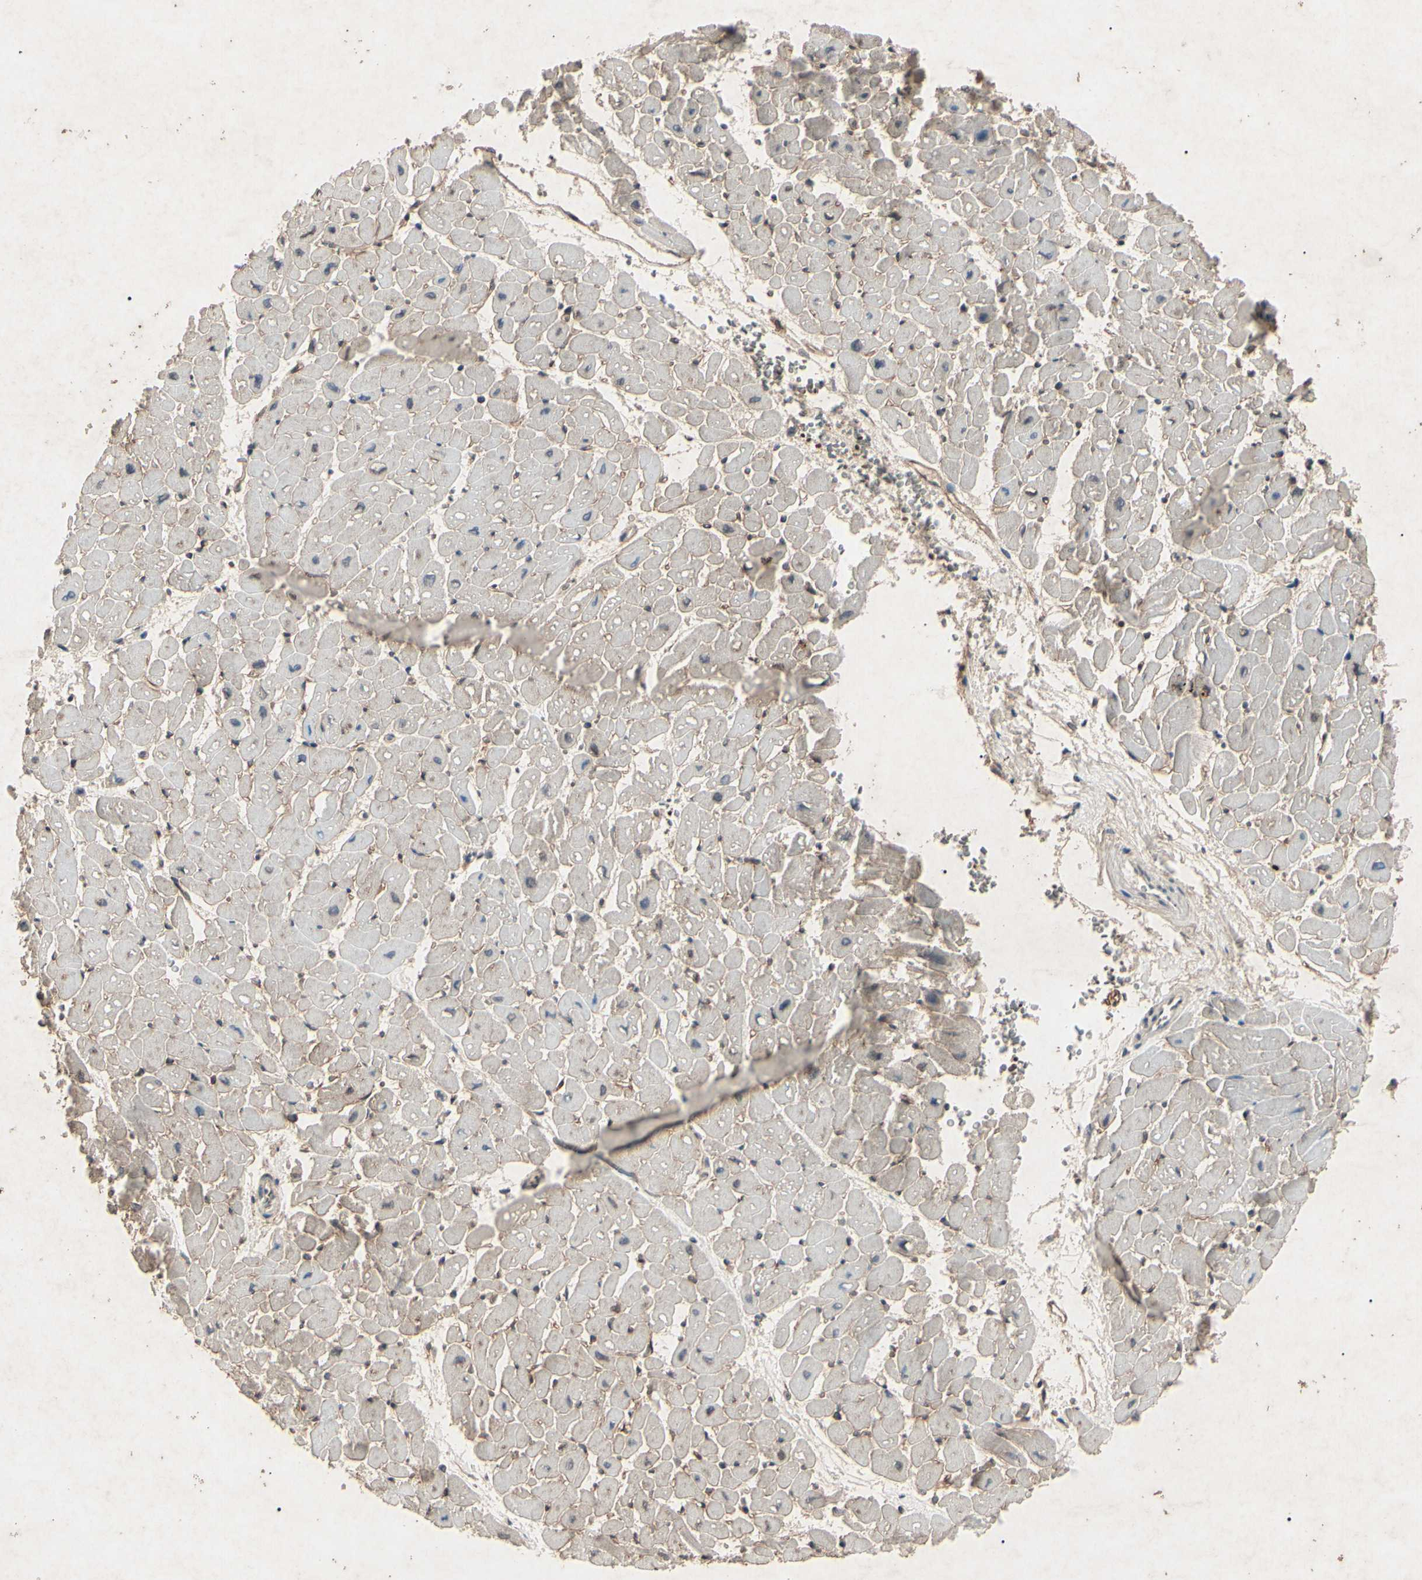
{"staining": {"intensity": "weak", "quantity": "25%-75%", "location": "cytoplasmic/membranous"}, "tissue": "heart muscle", "cell_type": "Cardiomyocytes", "image_type": "normal", "snomed": [{"axis": "morphology", "description": "Normal tissue, NOS"}, {"axis": "topography", "description": "Heart"}], "caption": "IHC histopathology image of unremarkable heart muscle: human heart muscle stained using immunohistochemistry (IHC) displays low levels of weak protein expression localized specifically in the cytoplasmic/membranous of cardiomyocytes, appearing as a cytoplasmic/membranous brown color.", "gene": "AEBP1", "patient": {"sex": "male", "age": 45}}